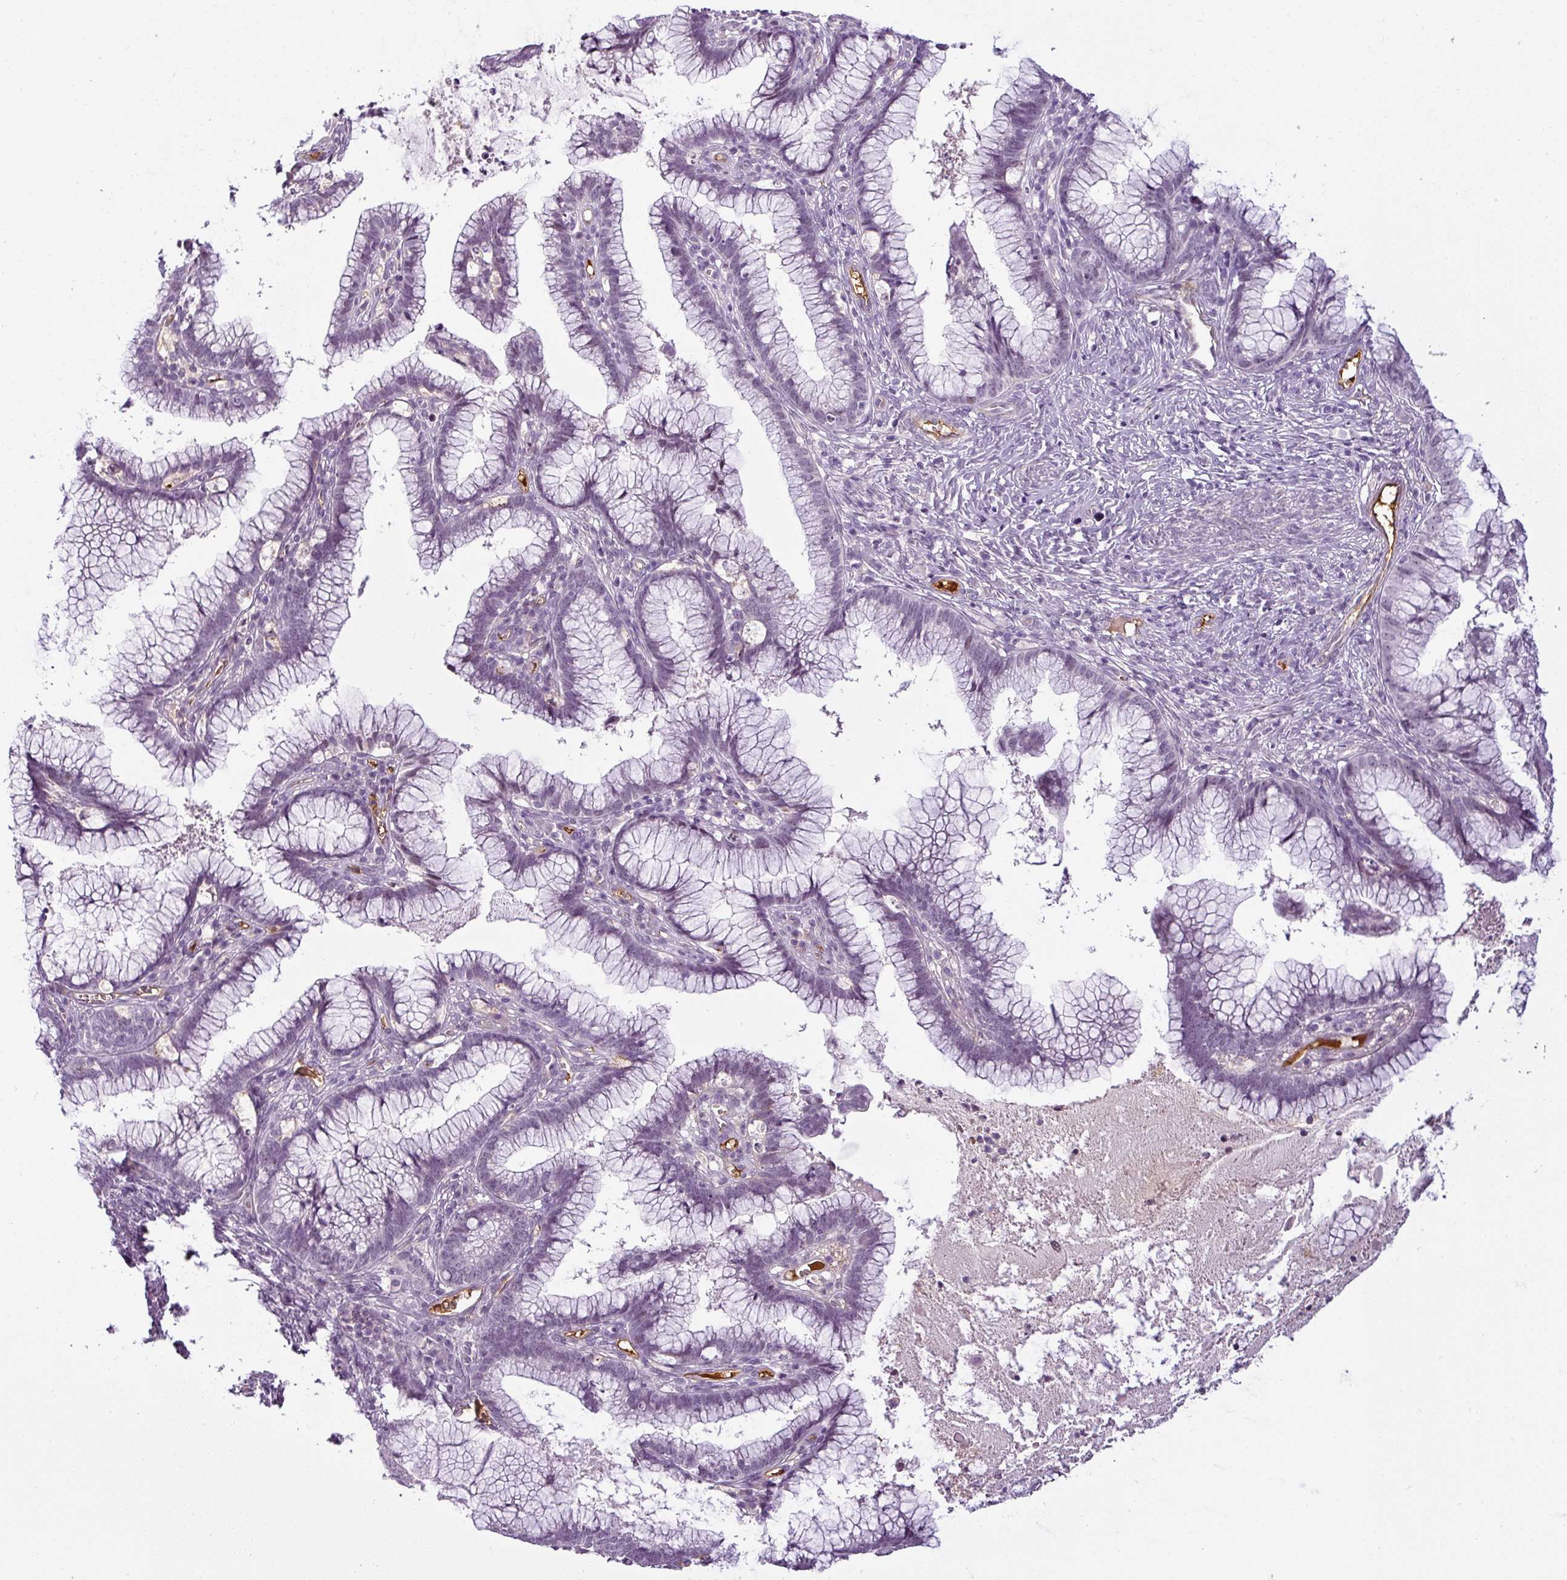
{"staining": {"intensity": "negative", "quantity": "none", "location": "none"}, "tissue": "cervical cancer", "cell_type": "Tumor cells", "image_type": "cancer", "snomed": [{"axis": "morphology", "description": "Adenocarcinoma, NOS"}, {"axis": "topography", "description": "Cervix"}], "caption": "IHC micrograph of human cervical cancer stained for a protein (brown), which reveals no positivity in tumor cells.", "gene": "APOC1", "patient": {"sex": "female", "age": 36}}